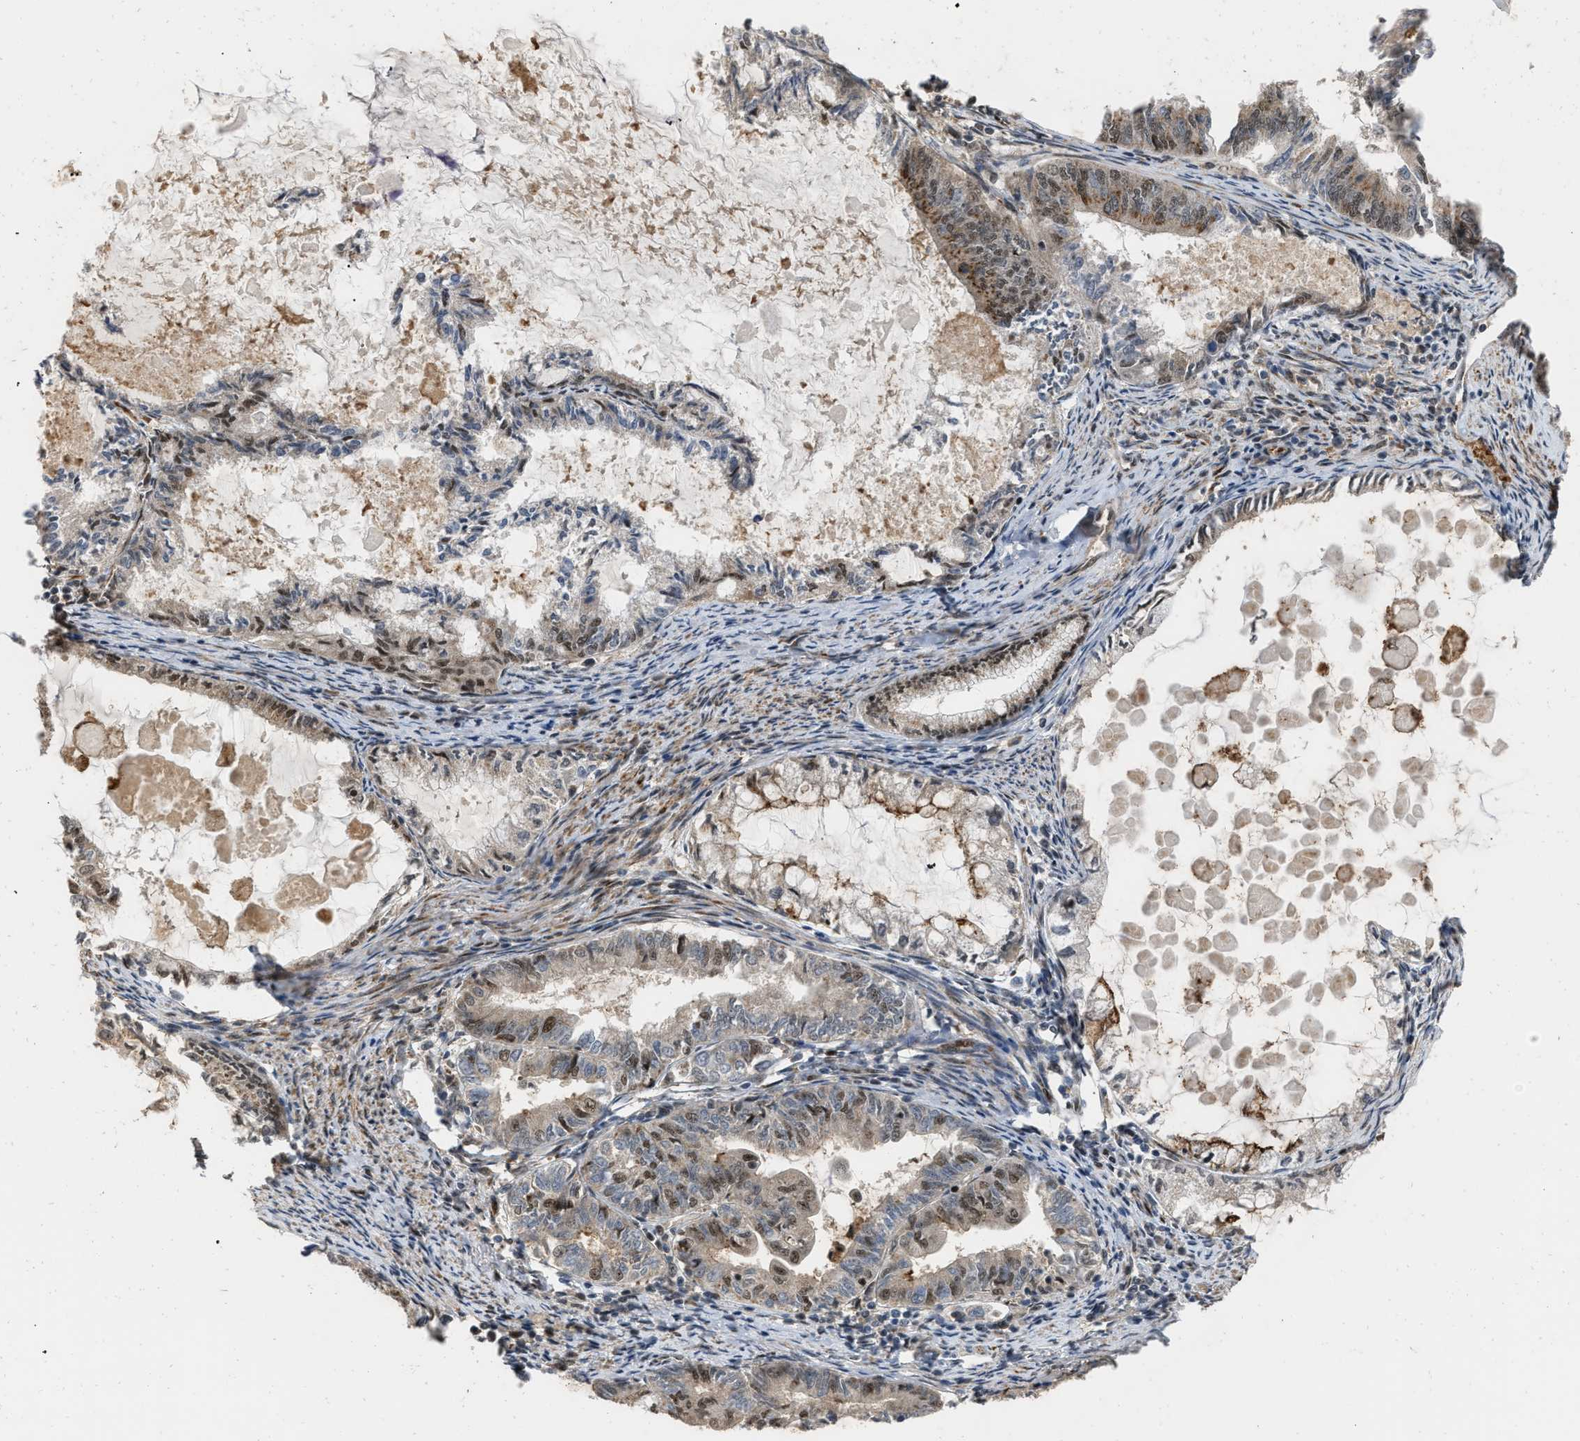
{"staining": {"intensity": "moderate", "quantity": ">75%", "location": "cytoplasmic/membranous,nuclear"}, "tissue": "endometrial cancer", "cell_type": "Tumor cells", "image_type": "cancer", "snomed": [{"axis": "morphology", "description": "Adenocarcinoma, NOS"}, {"axis": "topography", "description": "Endometrium"}], "caption": "Tumor cells exhibit moderate cytoplasmic/membranous and nuclear expression in approximately >75% of cells in adenocarcinoma (endometrial).", "gene": "ANKRD11", "patient": {"sex": "female", "age": 86}}